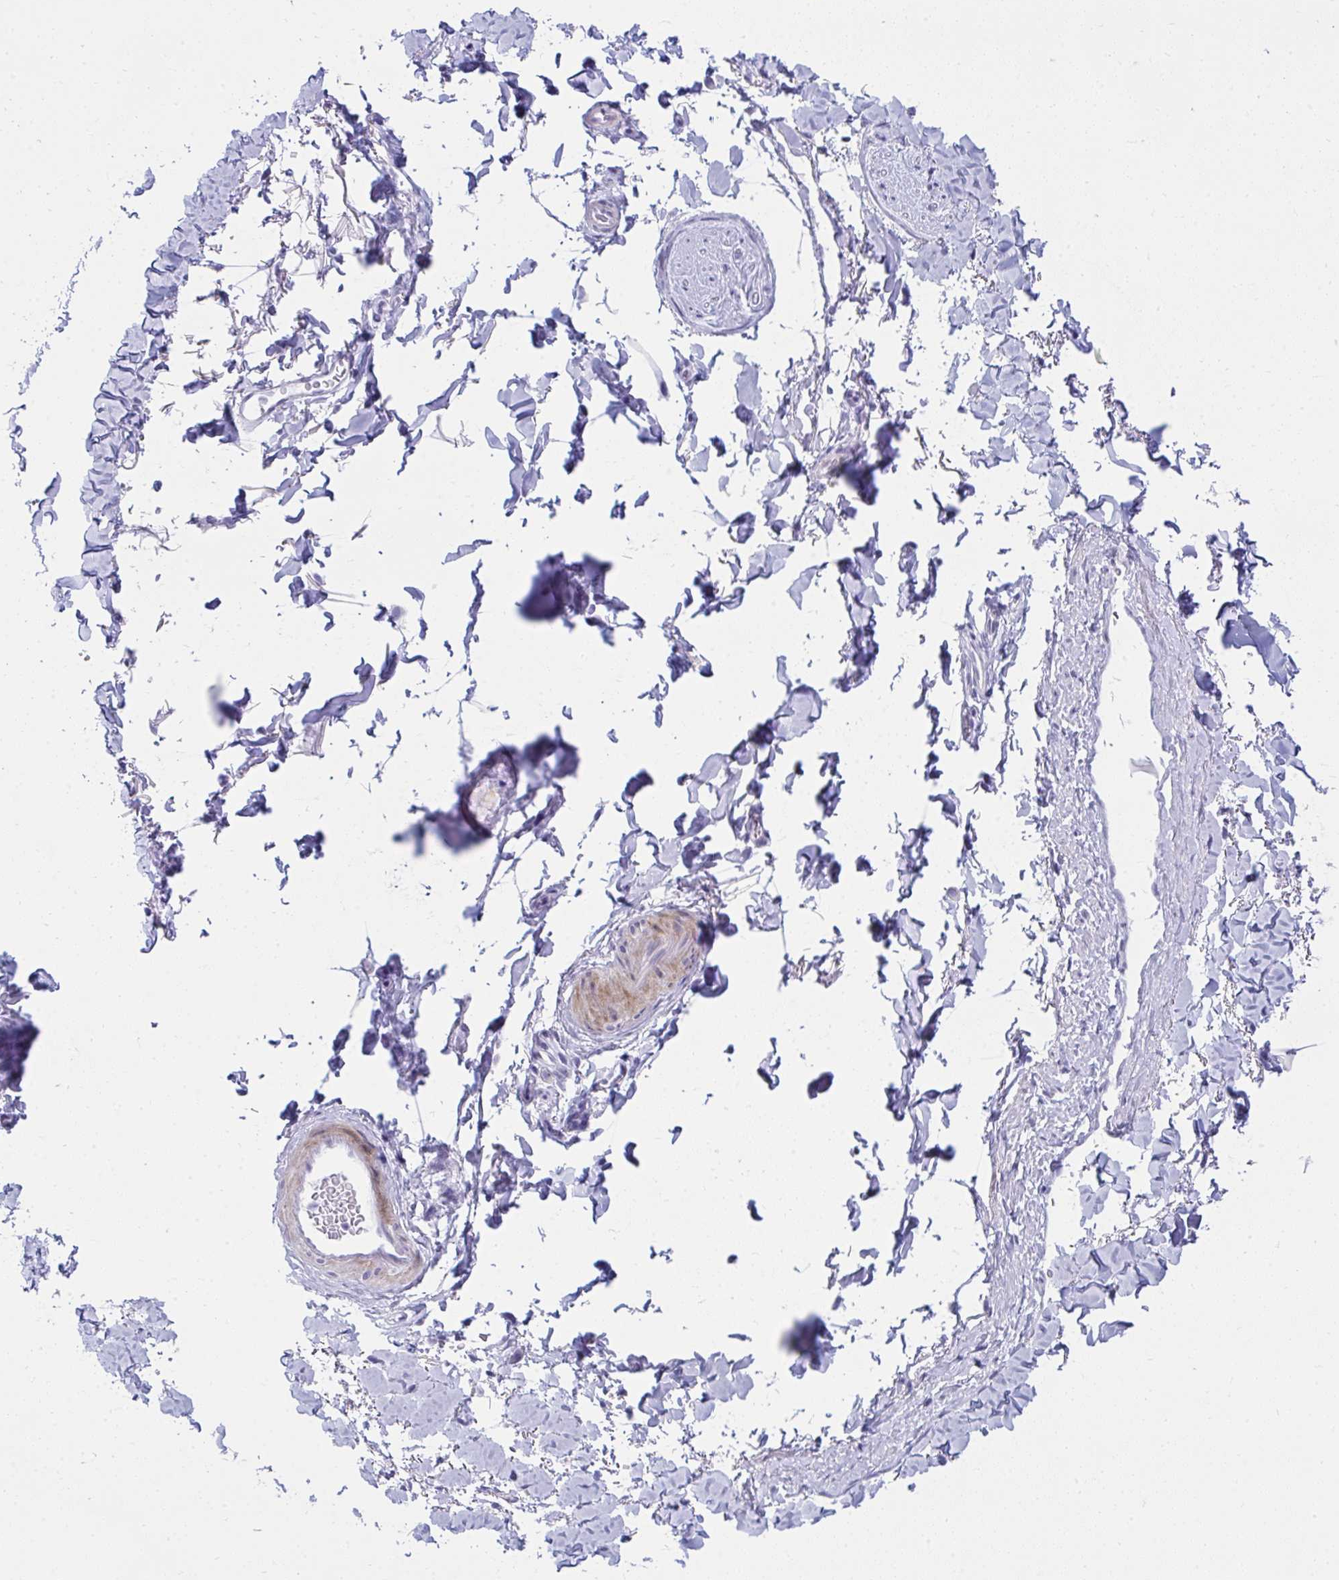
{"staining": {"intensity": "negative", "quantity": "none", "location": "none"}, "tissue": "adipose tissue", "cell_type": "Adipocytes", "image_type": "normal", "snomed": [{"axis": "morphology", "description": "Normal tissue, NOS"}, {"axis": "topography", "description": "Vulva"}, {"axis": "topography", "description": "Peripheral nerve tissue"}], "caption": "Immunohistochemistry photomicrograph of benign human adipose tissue stained for a protein (brown), which demonstrates no staining in adipocytes. The staining is performed using DAB (3,3'-diaminobenzidine) brown chromogen with nuclei counter-stained in using hematoxylin.", "gene": "OR5F1", "patient": {"sex": "female", "age": 66}}